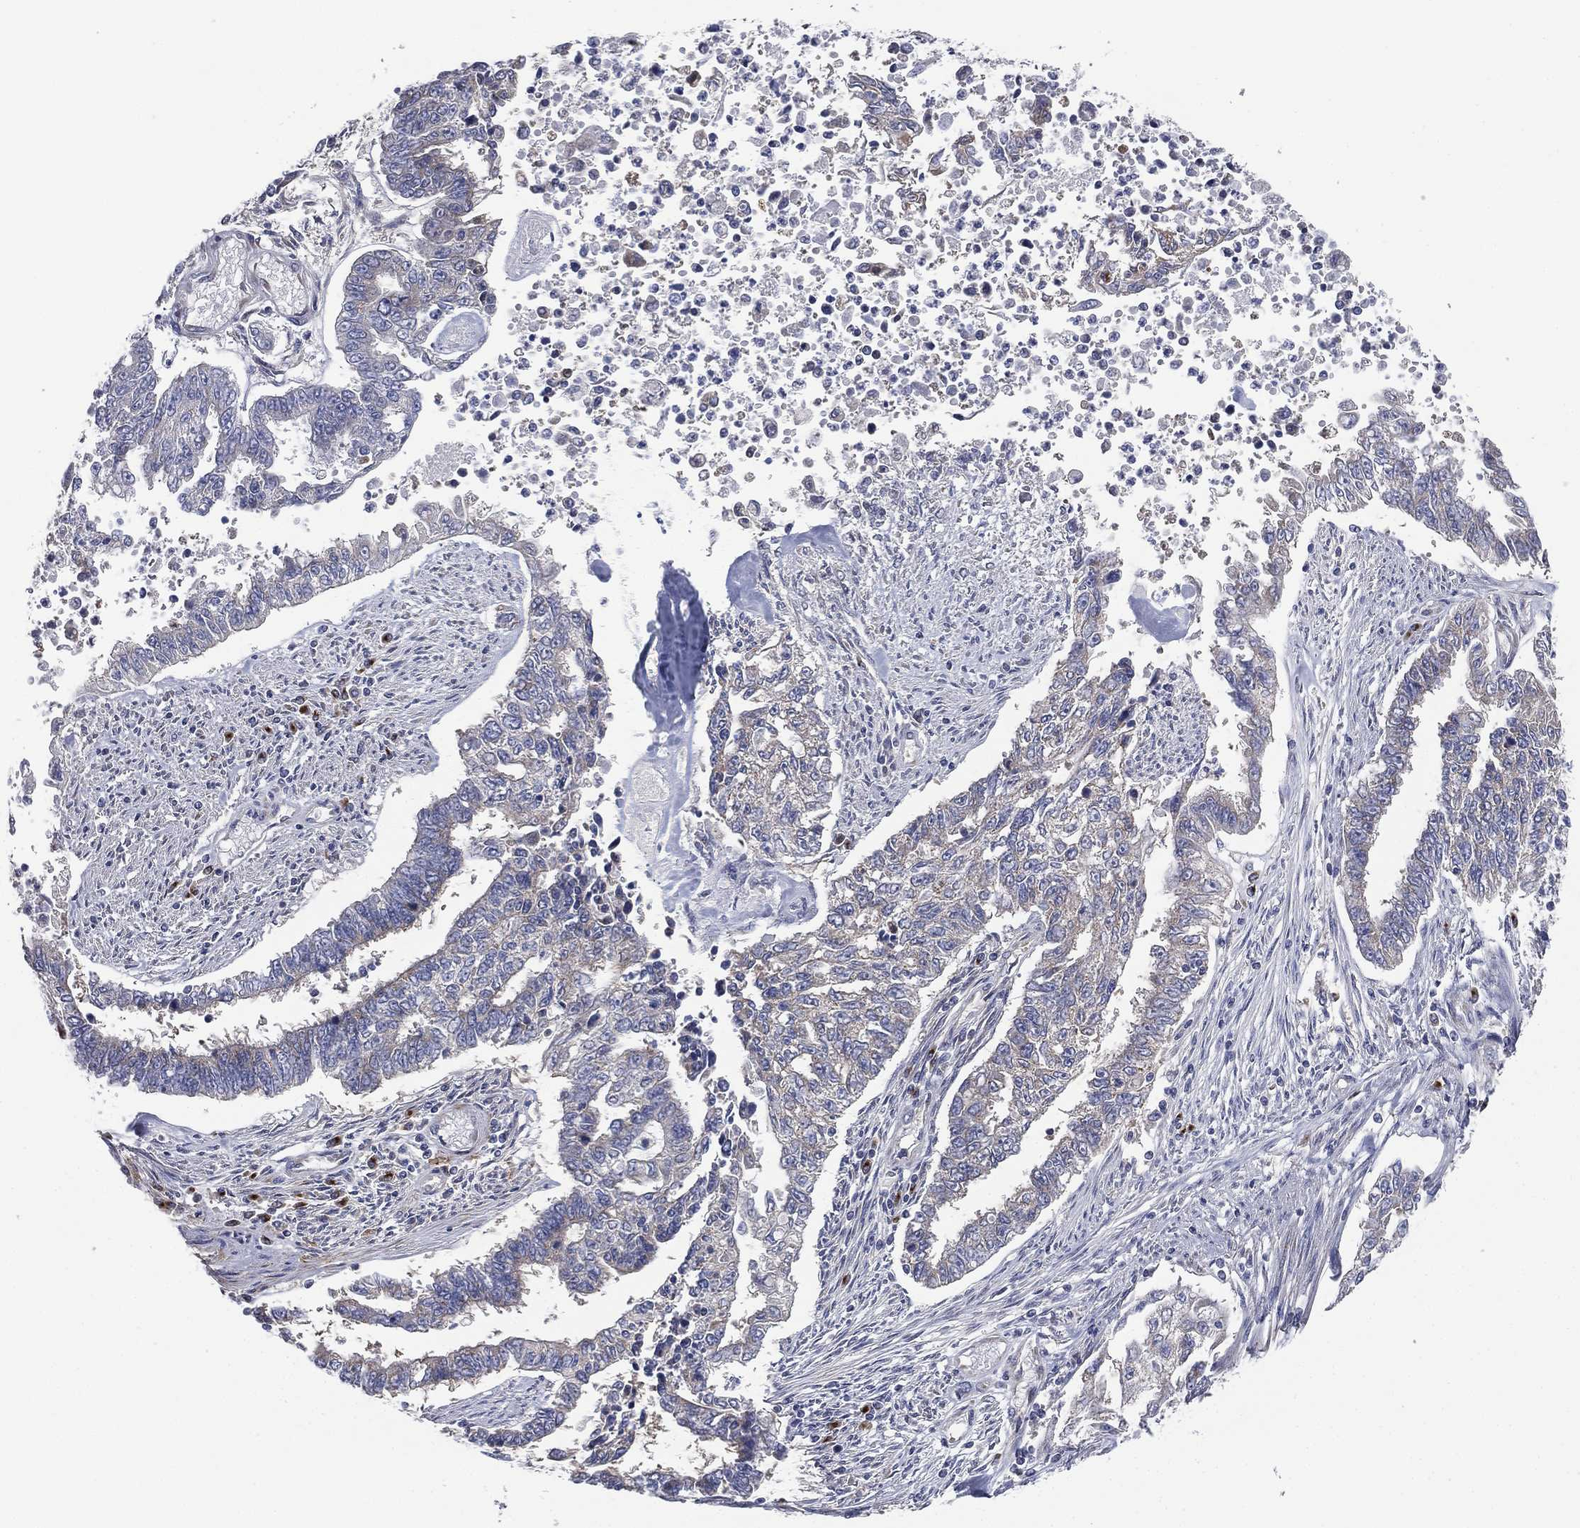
{"staining": {"intensity": "weak", "quantity": "<25%", "location": "cytoplasmic/membranous"}, "tissue": "endometrial cancer", "cell_type": "Tumor cells", "image_type": "cancer", "snomed": [{"axis": "morphology", "description": "Adenocarcinoma, NOS"}, {"axis": "topography", "description": "Uterus"}], "caption": "This image is of endometrial cancer (adenocarcinoma) stained with IHC to label a protein in brown with the nuclei are counter-stained blue. There is no staining in tumor cells.", "gene": "ATP8A2", "patient": {"sex": "female", "age": 59}}